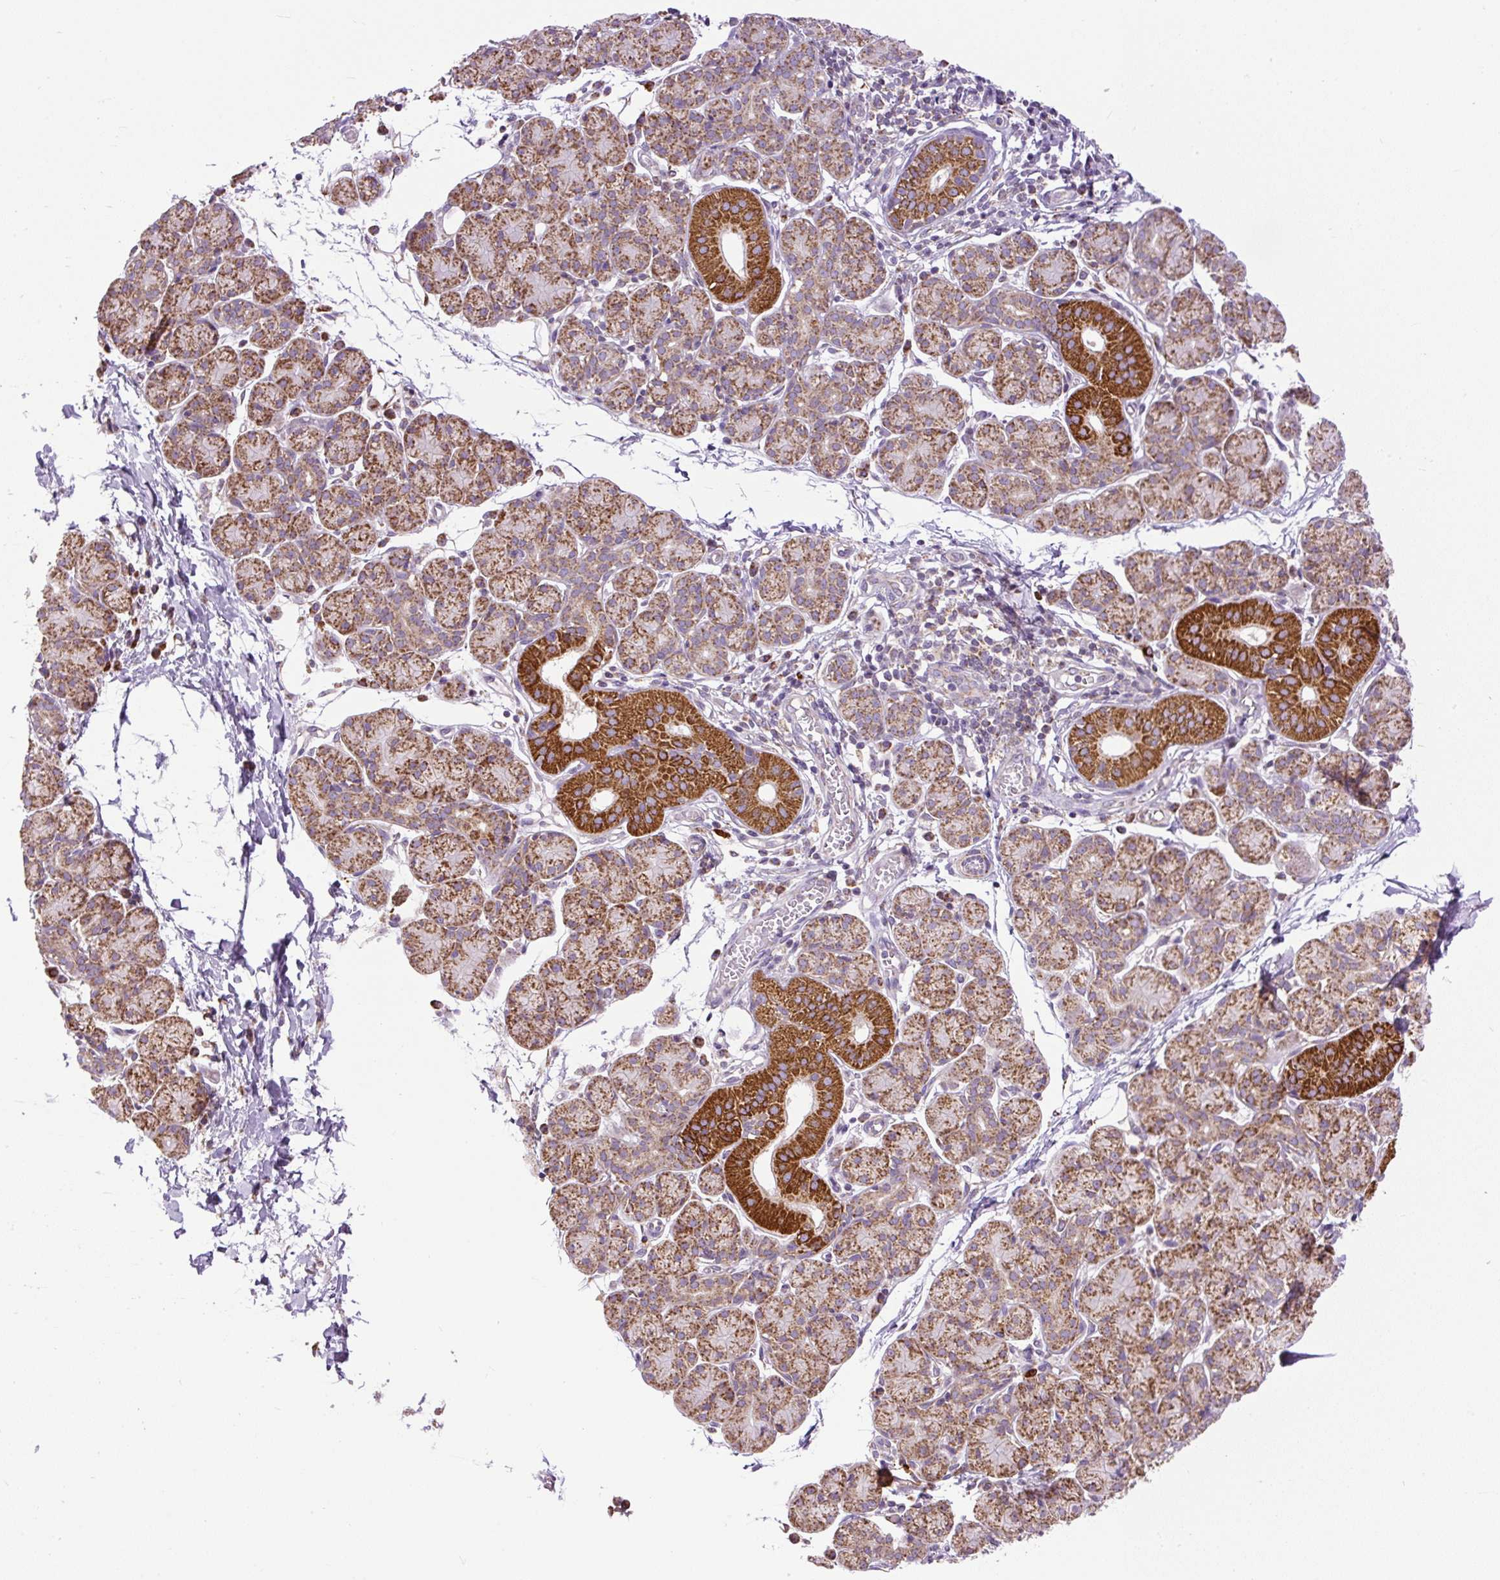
{"staining": {"intensity": "strong", "quantity": "25%-75%", "location": "cytoplasmic/membranous"}, "tissue": "salivary gland", "cell_type": "Glandular cells", "image_type": "normal", "snomed": [{"axis": "morphology", "description": "Normal tissue, NOS"}, {"axis": "morphology", "description": "Inflammation, NOS"}, {"axis": "topography", "description": "Lymph node"}, {"axis": "topography", "description": "Salivary gland"}], "caption": "The photomicrograph reveals staining of benign salivary gland, revealing strong cytoplasmic/membranous protein expression (brown color) within glandular cells.", "gene": "TM2D3", "patient": {"sex": "male", "age": 3}}